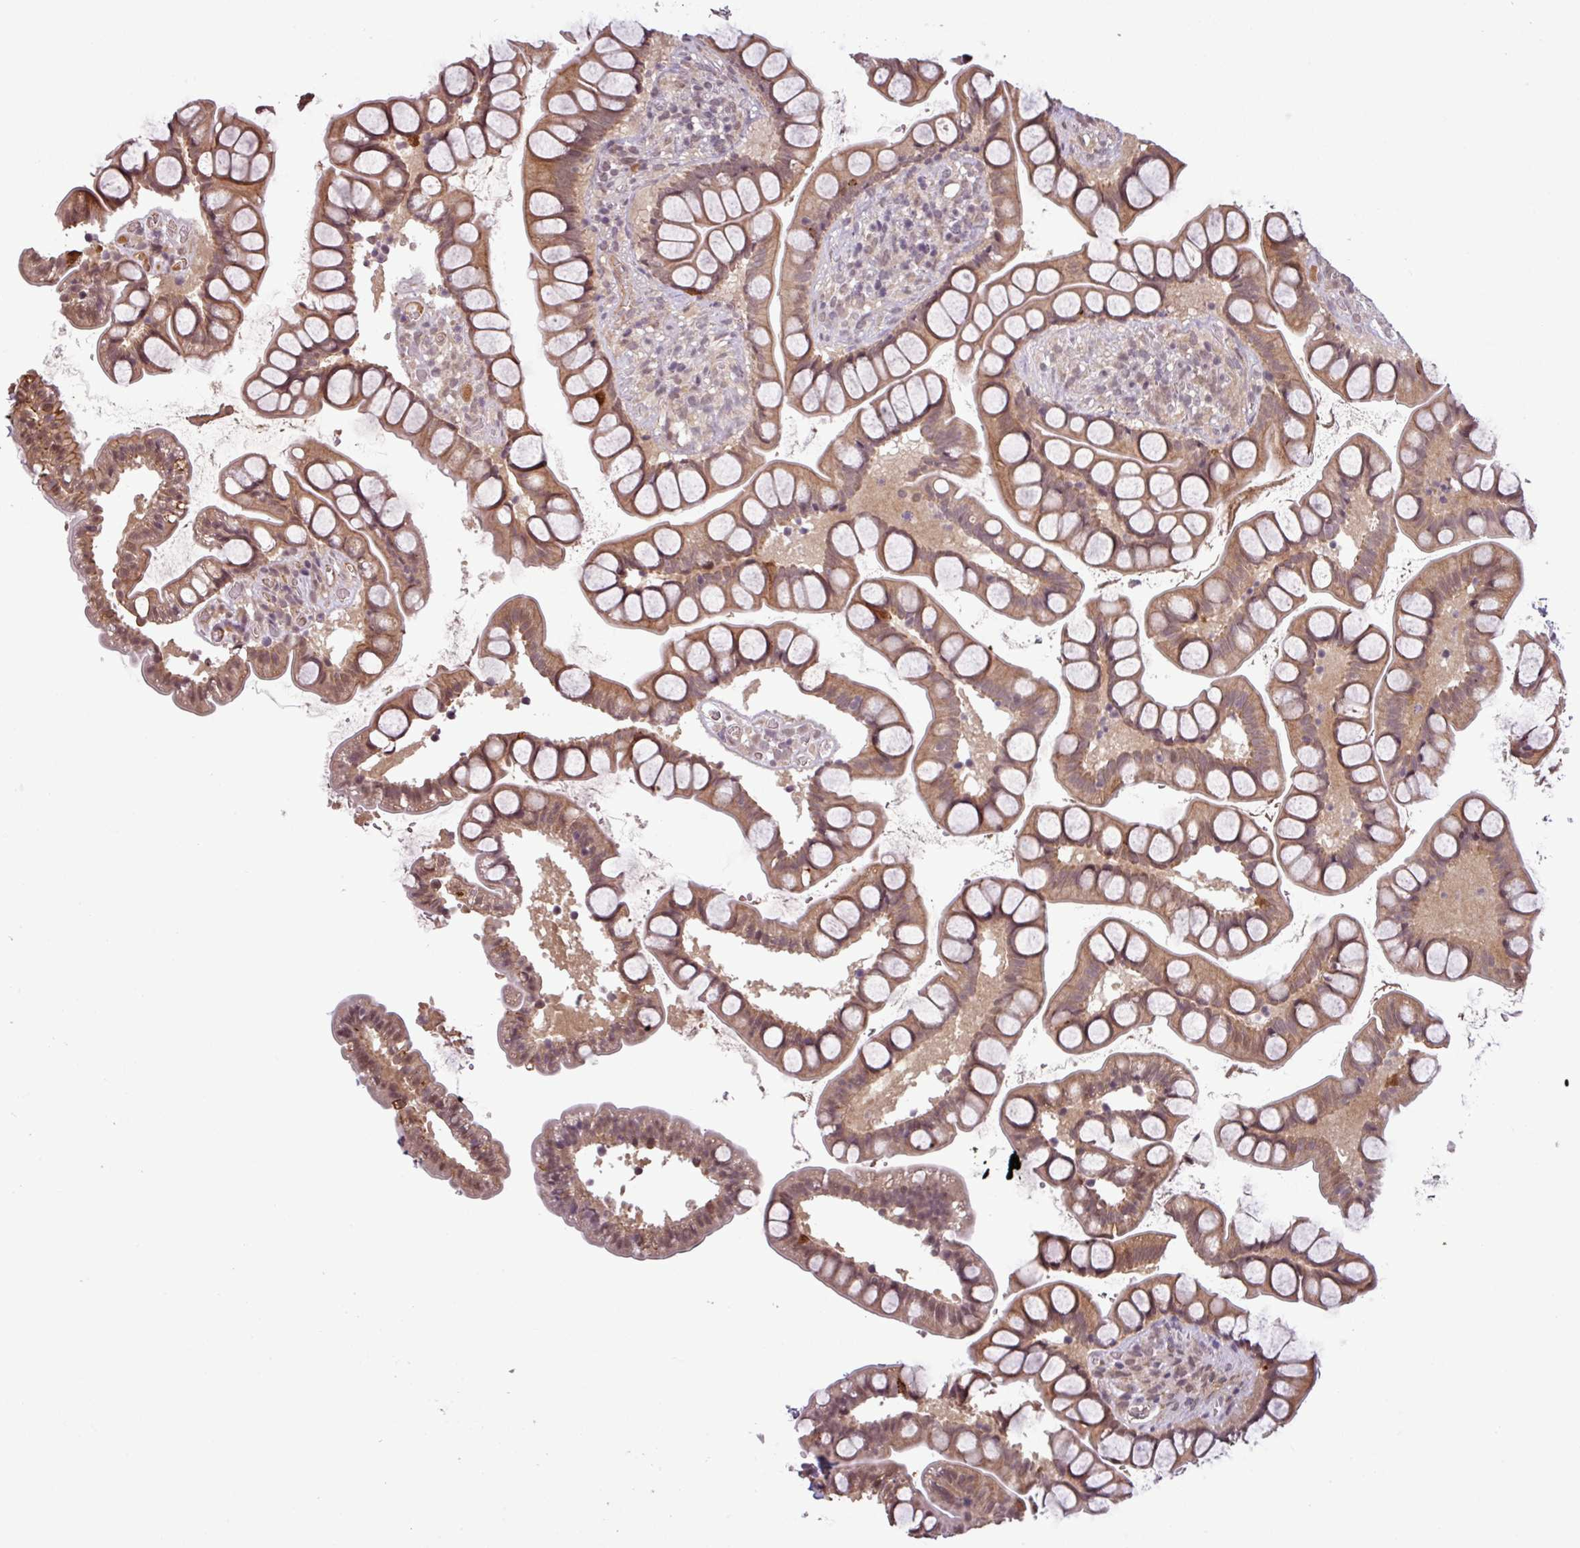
{"staining": {"intensity": "moderate", "quantity": ">75%", "location": "cytoplasmic/membranous,nuclear"}, "tissue": "small intestine", "cell_type": "Glandular cells", "image_type": "normal", "snomed": [{"axis": "morphology", "description": "Normal tissue, NOS"}, {"axis": "topography", "description": "Small intestine"}], "caption": "The immunohistochemical stain labels moderate cytoplasmic/membranous,nuclear positivity in glandular cells of benign small intestine.", "gene": "NOB1", "patient": {"sex": "male", "age": 70}}